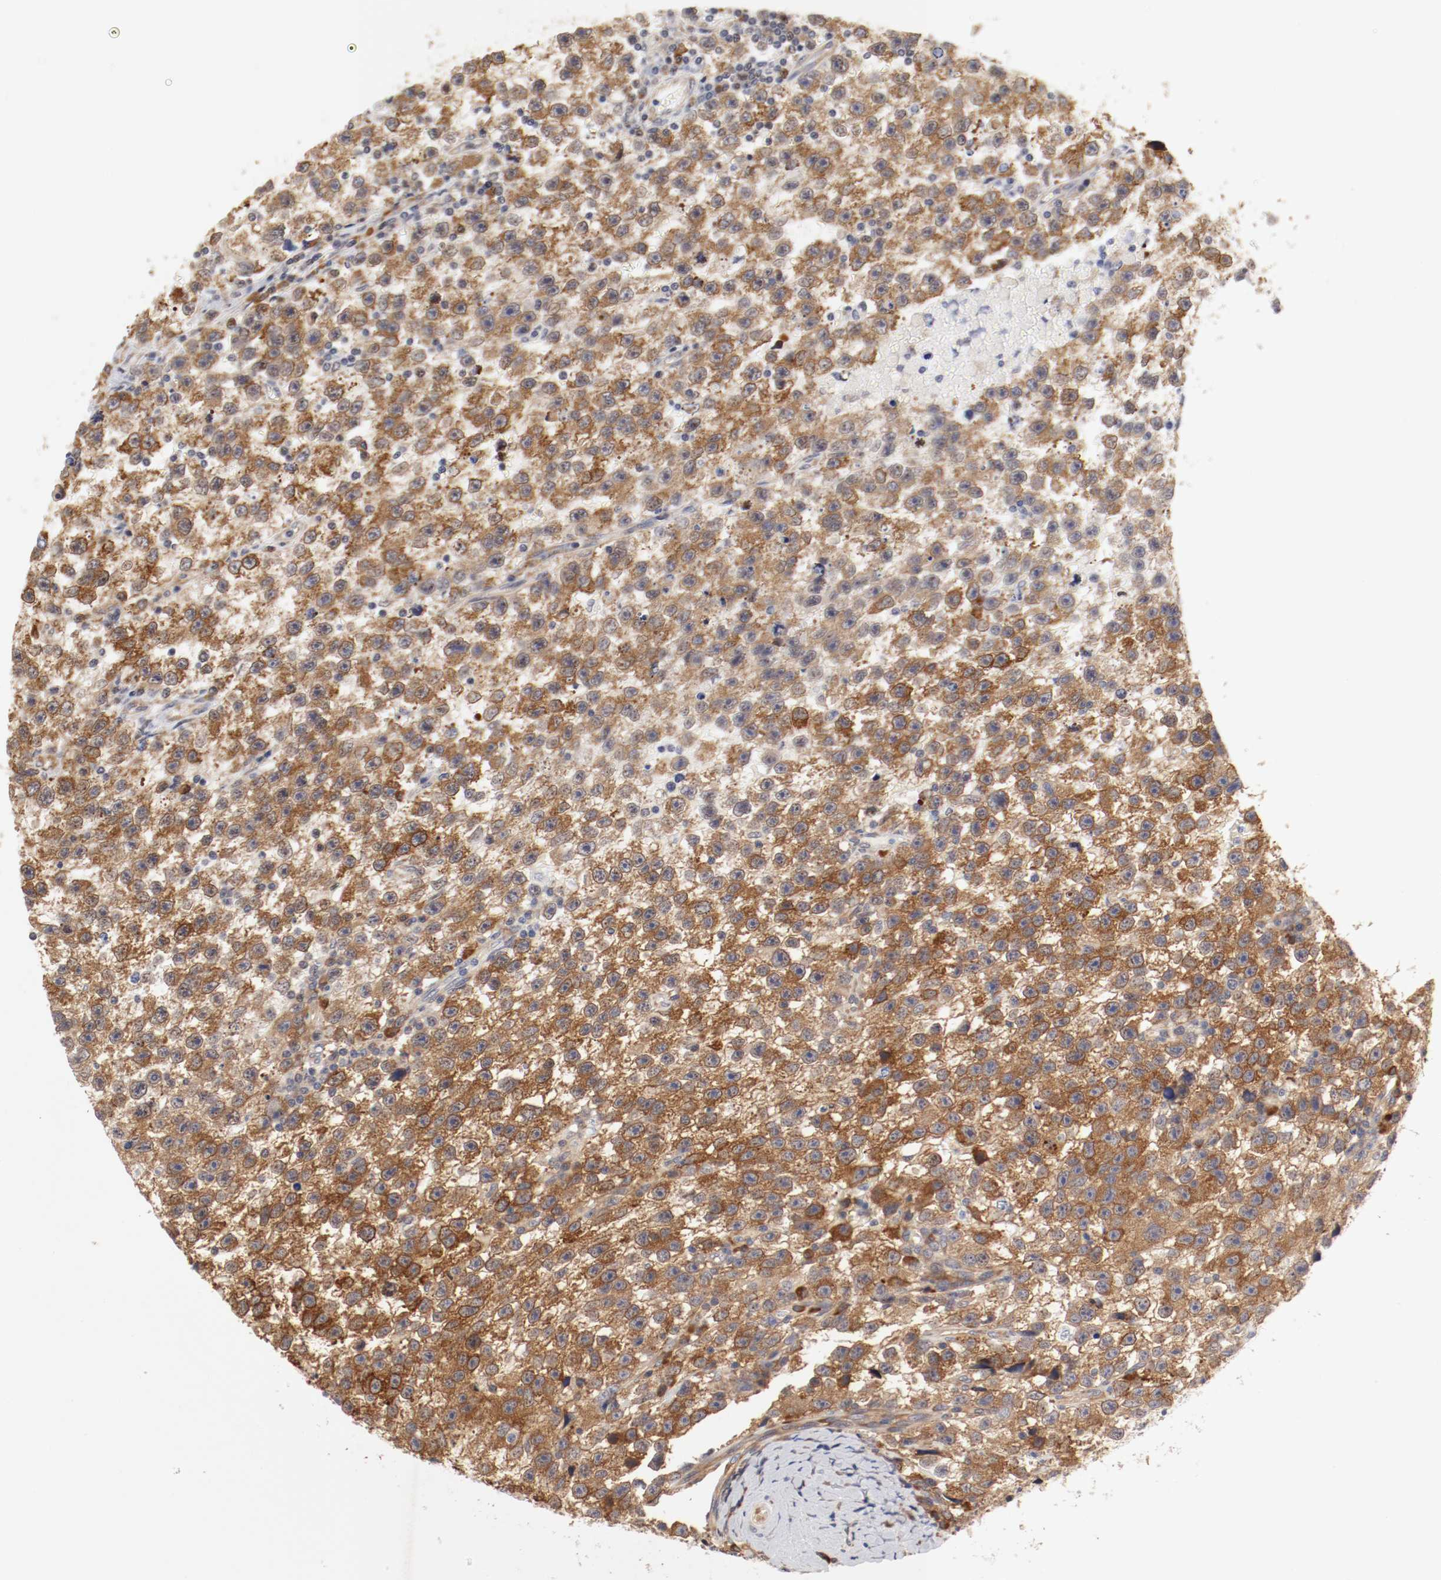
{"staining": {"intensity": "strong", "quantity": ">75%", "location": "cytoplasmic/membranous"}, "tissue": "testis cancer", "cell_type": "Tumor cells", "image_type": "cancer", "snomed": [{"axis": "morphology", "description": "Seminoma, NOS"}, {"axis": "topography", "description": "Testis"}], "caption": "A high amount of strong cytoplasmic/membranous positivity is identified in about >75% of tumor cells in testis cancer (seminoma) tissue.", "gene": "FKBP3", "patient": {"sex": "male", "age": 33}}